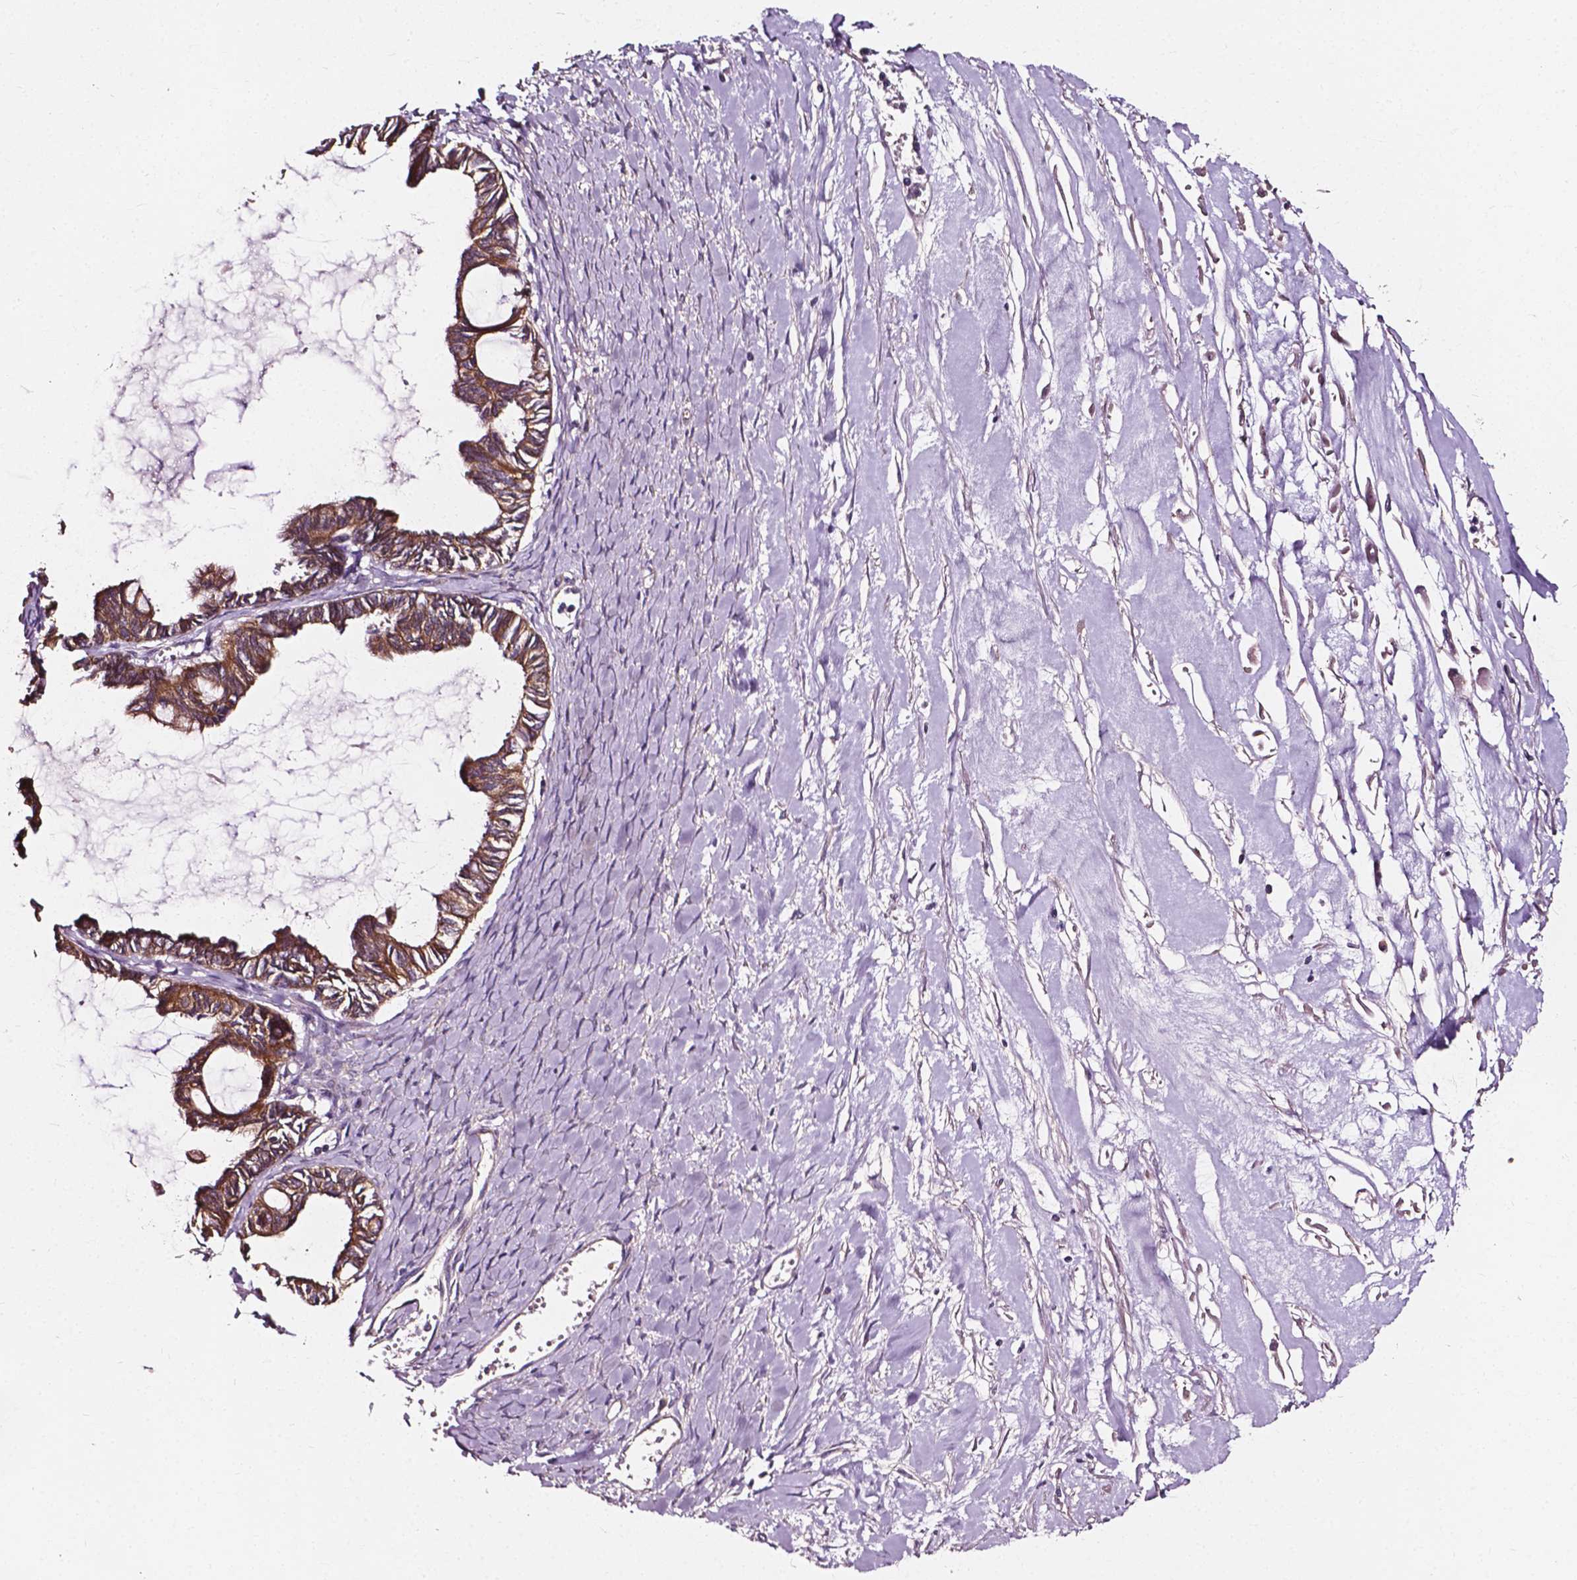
{"staining": {"intensity": "moderate", "quantity": ">75%", "location": "cytoplasmic/membranous"}, "tissue": "ovarian cancer", "cell_type": "Tumor cells", "image_type": "cancer", "snomed": [{"axis": "morphology", "description": "Cystadenocarcinoma, mucinous, NOS"}, {"axis": "topography", "description": "Ovary"}], "caption": "Brown immunohistochemical staining in mucinous cystadenocarcinoma (ovarian) demonstrates moderate cytoplasmic/membranous positivity in about >75% of tumor cells.", "gene": "ATG16L1", "patient": {"sex": "female", "age": 61}}